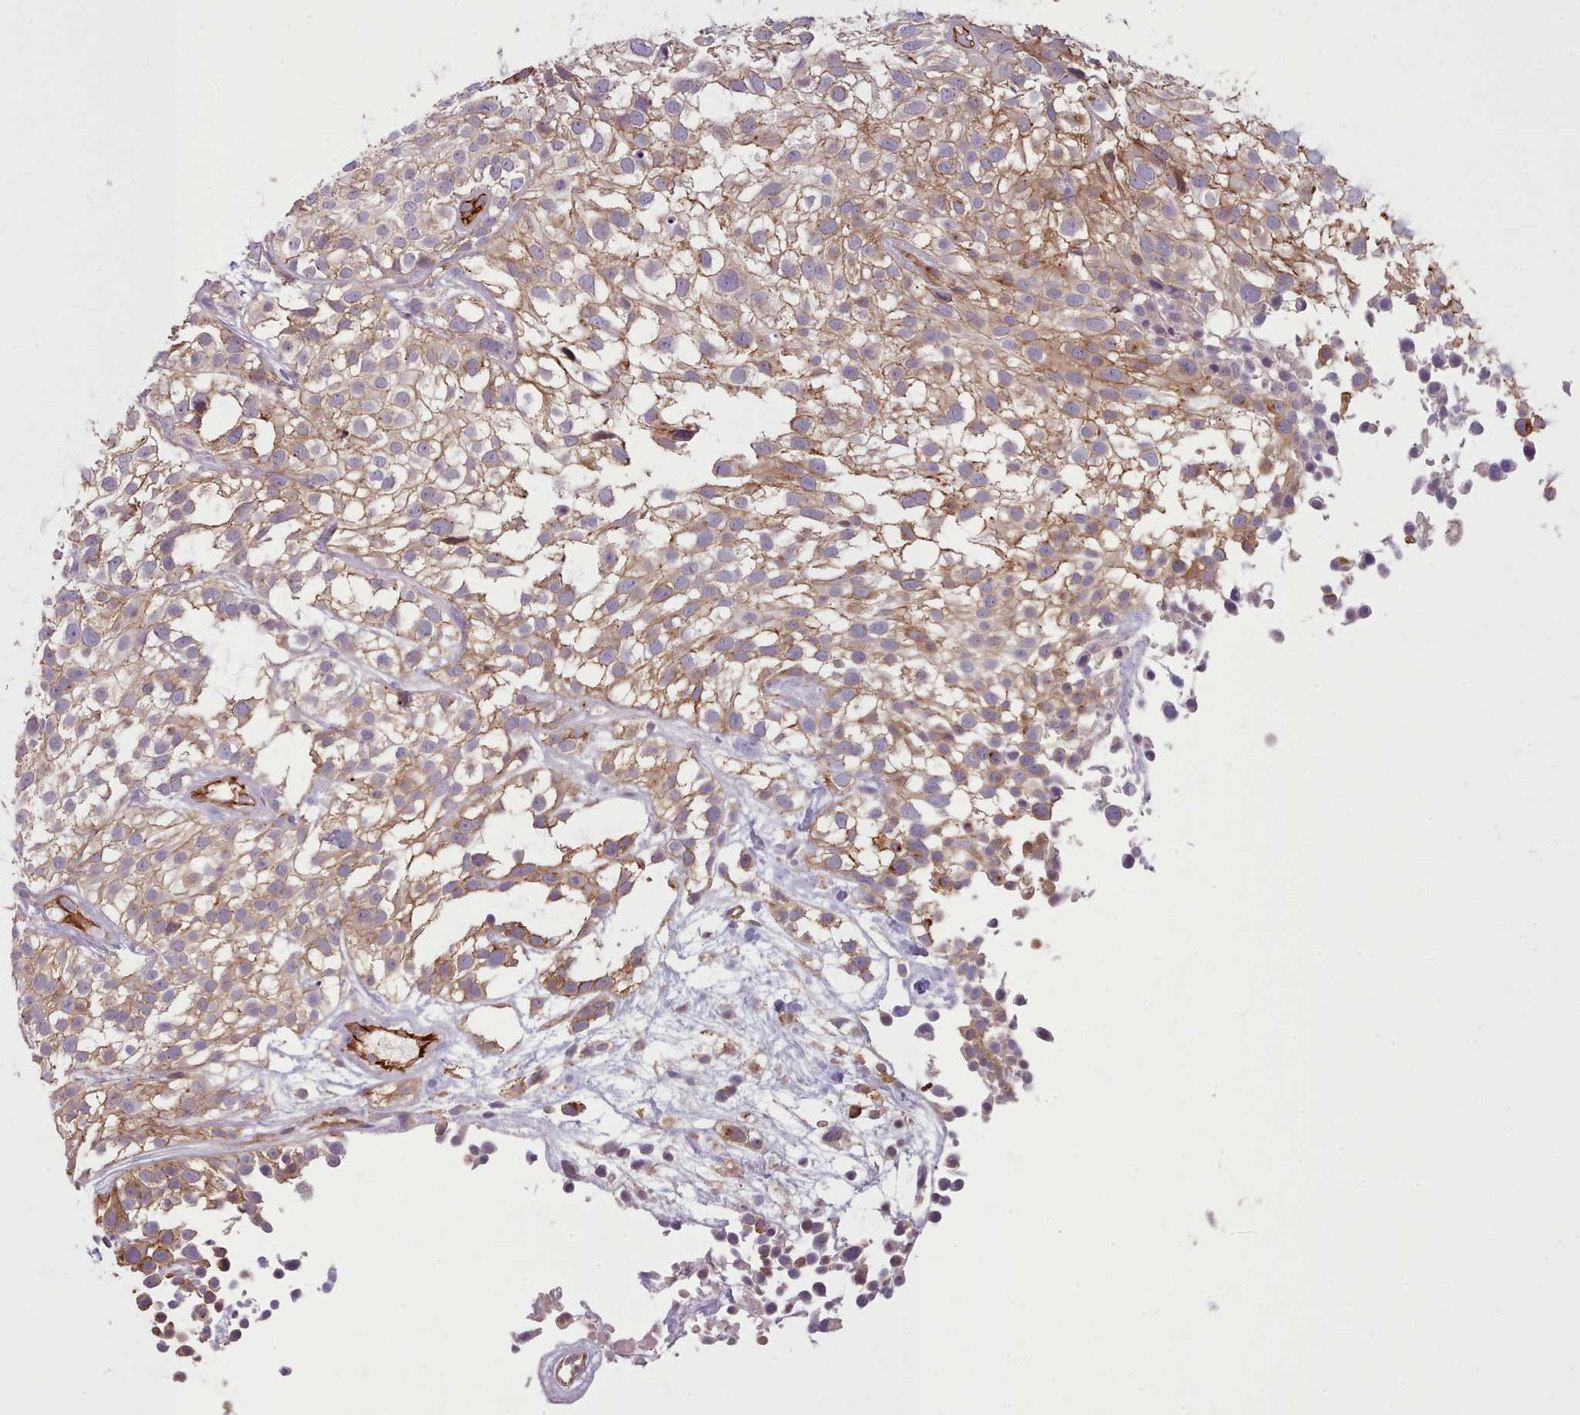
{"staining": {"intensity": "moderate", "quantity": ">75%", "location": "cytoplasmic/membranous"}, "tissue": "urothelial cancer", "cell_type": "Tumor cells", "image_type": "cancer", "snomed": [{"axis": "morphology", "description": "Urothelial carcinoma, High grade"}, {"axis": "topography", "description": "Urinary bladder"}], "caption": "Brown immunohistochemical staining in urothelial cancer displays moderate cytoplasmic/membranous expression in approximately >75% of tumor cells.", "gene": "CD300LF", "patient": {"sex": "male", "age": 56}}